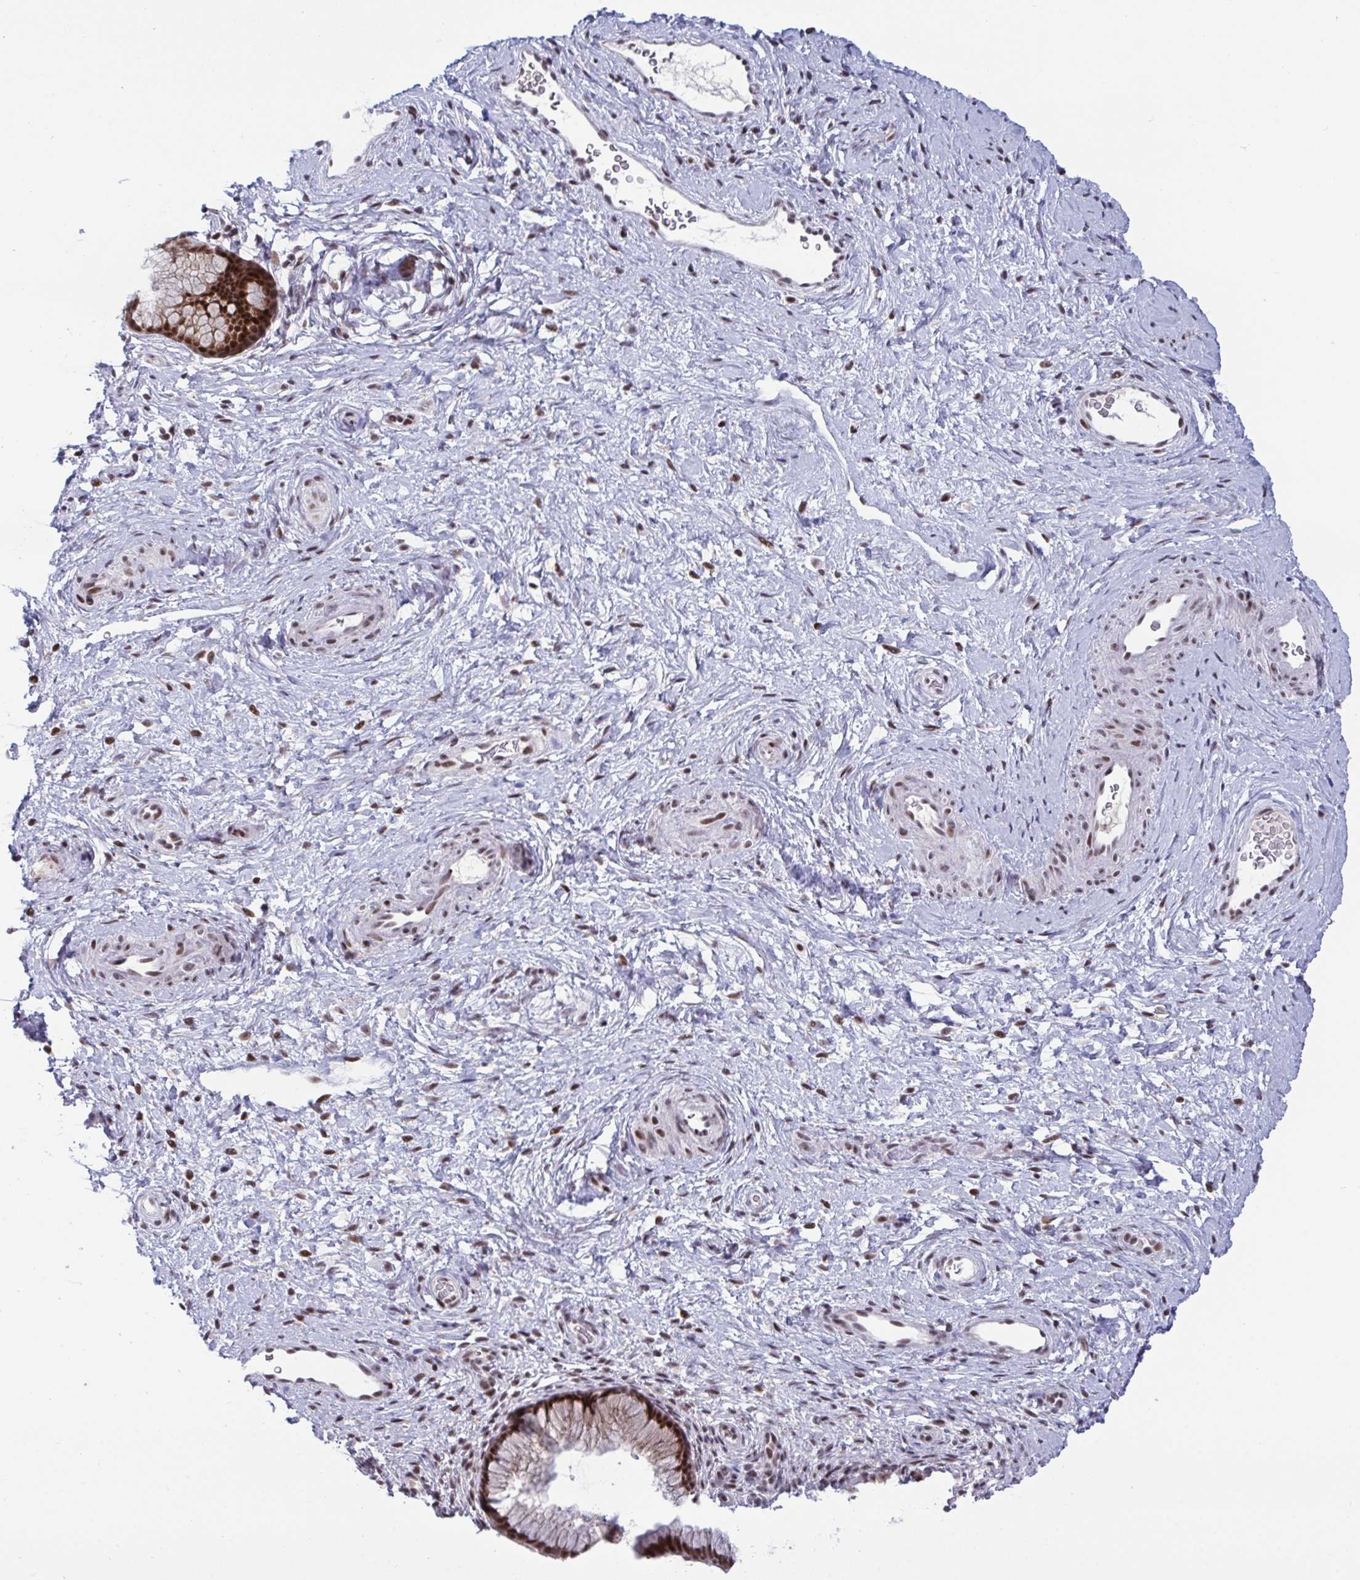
{"staining": {"intensity": "strong", "quantity": ">75%", "location": "nuclear"}, "tissue": "cervix", "cell_type": "Glandular cells", "image_type": "normal", "snomed": [{"axis": "morphology", "description": "Normal tissue, NOS"}, {"axis": "topography", "description": "Cervix"}], "caption": "This image reveals IHC staining of unremarkable cervix, with high strong nuclear expression in about >75% of glandular cells.", "gene": "WBP11", "patient": {"sex": "female", "age": 34}}